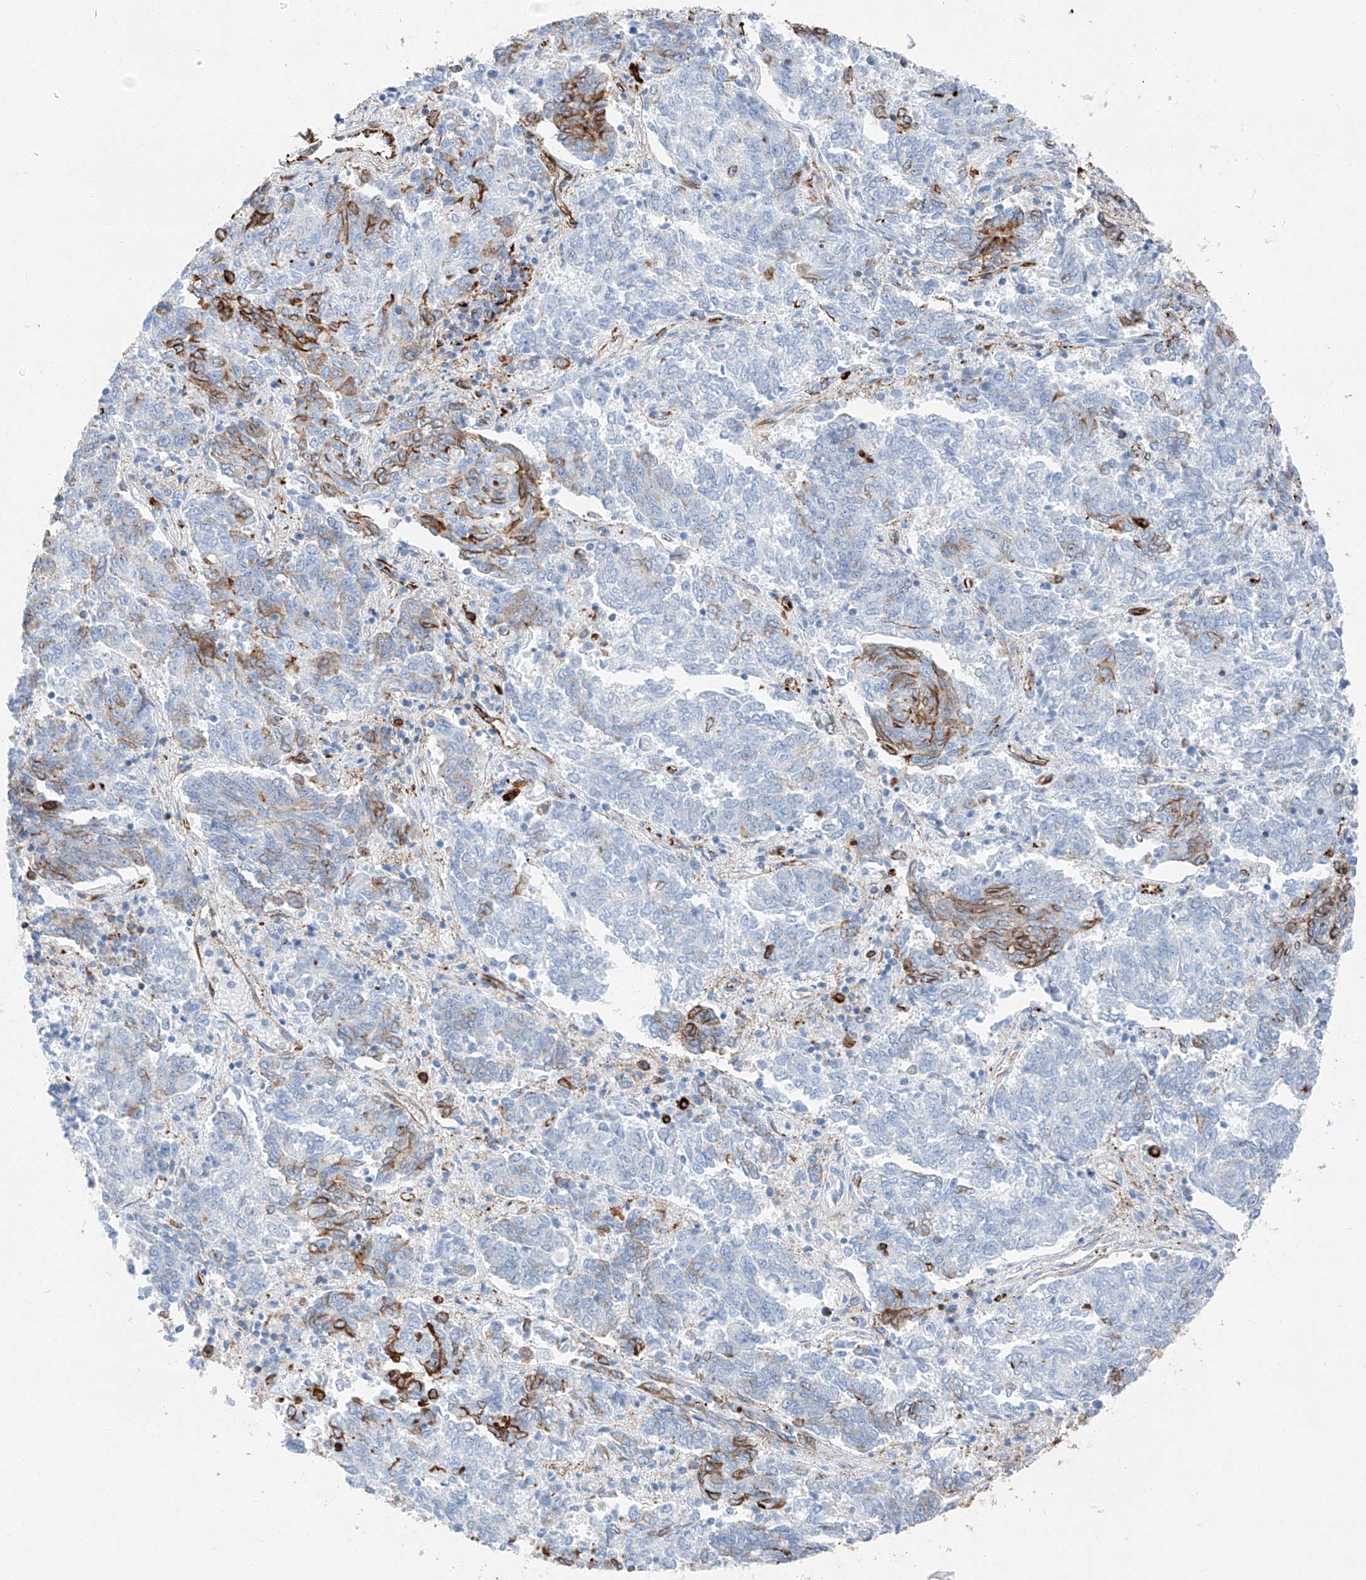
{"staining": {"intensity": "strong", "quantity": "<25%", "location": "cytoplasmic/membranous"}, "tissue": "endometrial cancer", "cell_type": "Tumor cells", "image_type": "cancer", "snomed": [{"axis": "morphology", "description": "Adenocarcinoma, NOS"}, {"axis": "topography", "description": "Endometrium"}], "caption": "There is medium levels of strong cytoplasmic/membranous expression in tumor cells of endometrial cancer (adenocarcinoma), as demonstrated by immunohistochemical staining (brown color).", "gene": "ZNF804A", "patient": {"sex": "female", "age": 80}}